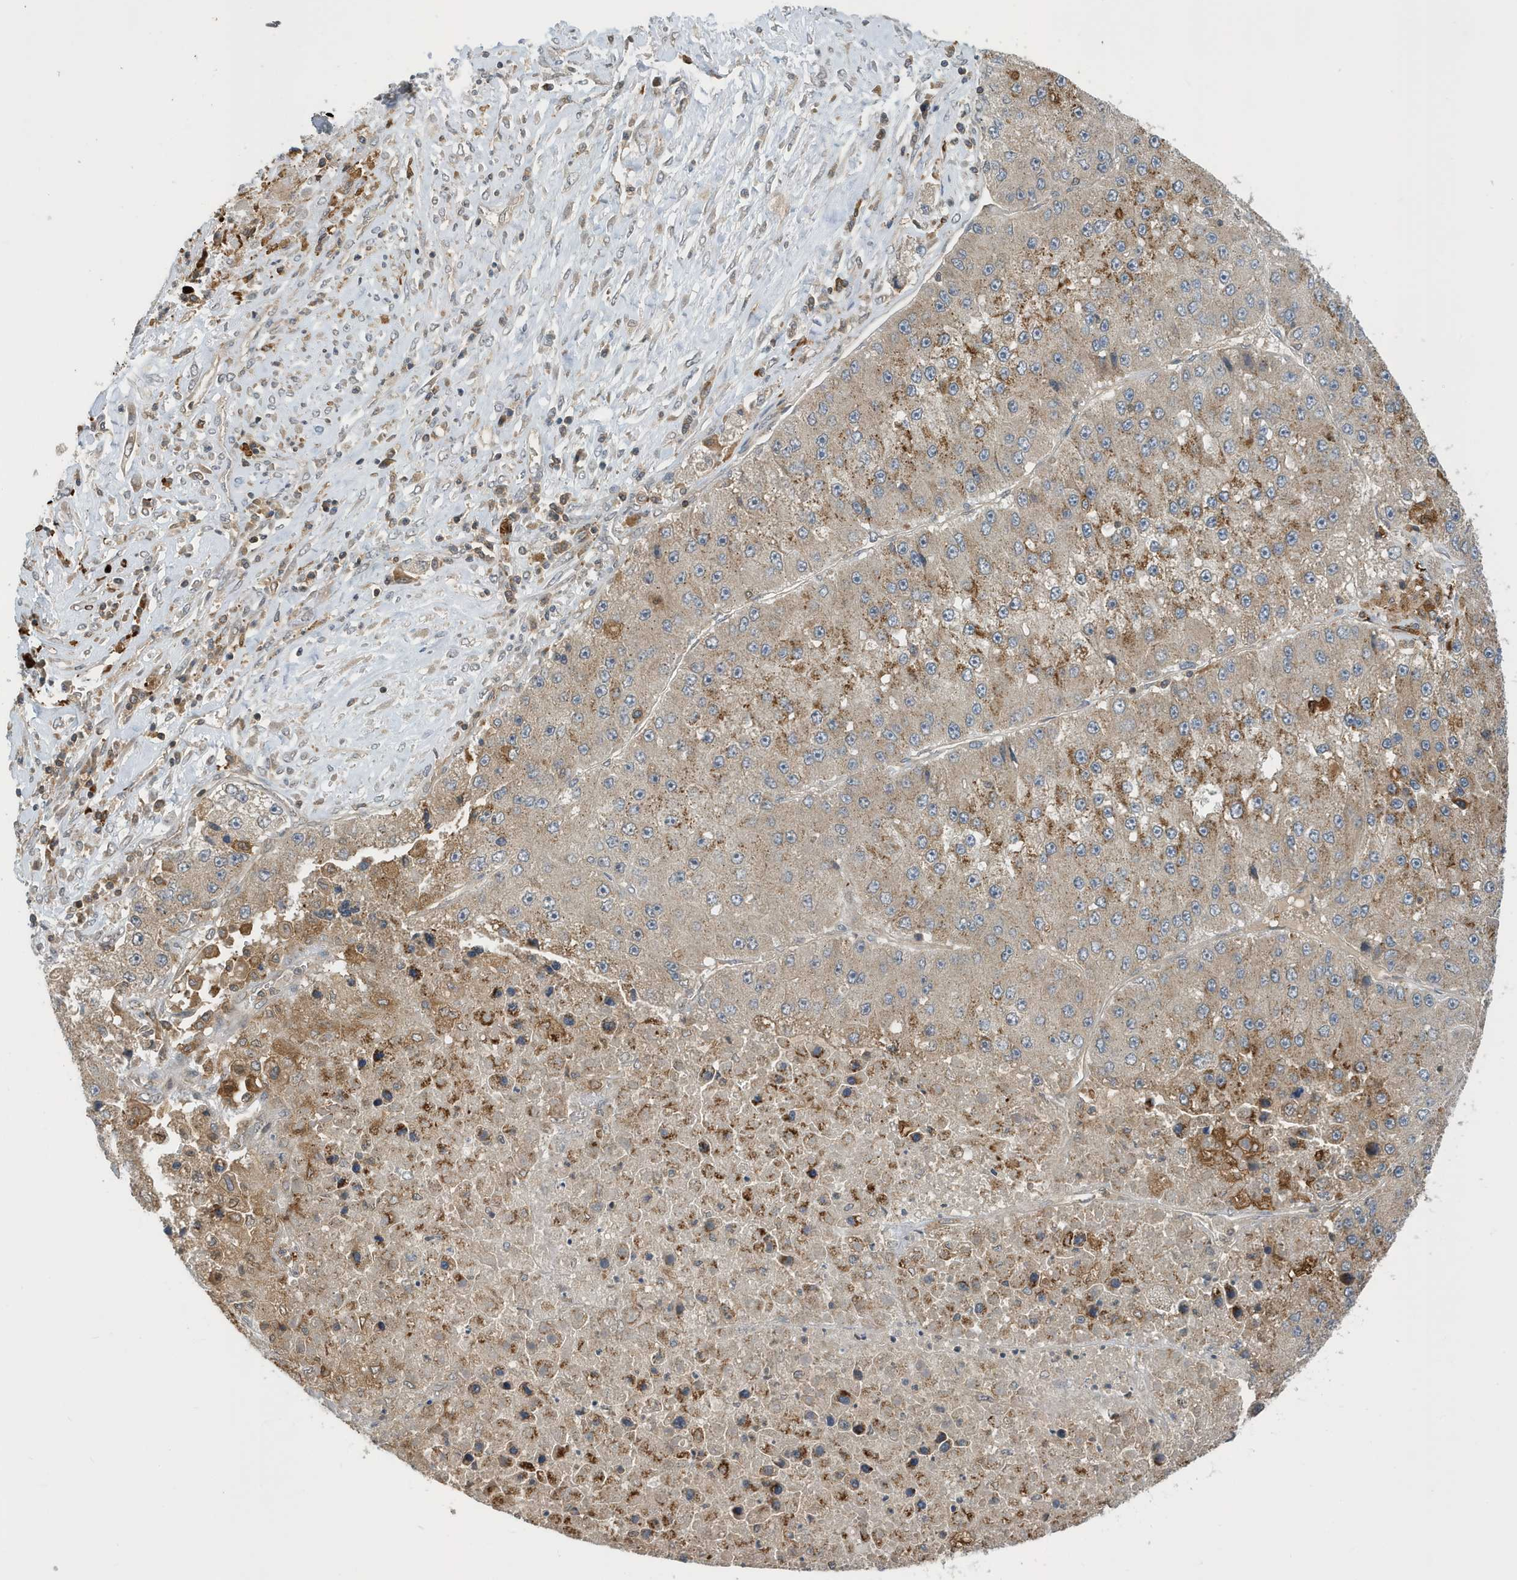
{"staining": {"intensity": "moderate", "quantity": "<25%", "location": "cytoplasmic/membranous"}, "tissue": "liver cancer", "cell_type": "Tumor cells", "image_type": "cancer", "snomed": [{"axis": "morphology", "description": "Carcinoma, Hepatocellular, NOS"}, {"axis": "topography", "description": "Liver"}], "caption": "Liver hepatocellular carcinoma stained for a protein (brown) demonstrates moderate cytoplasmic/membranous positive staining in about <25% of tumor cells.", "gene": "NSUN3", "patient": {"sex": "female", "age": 73}}